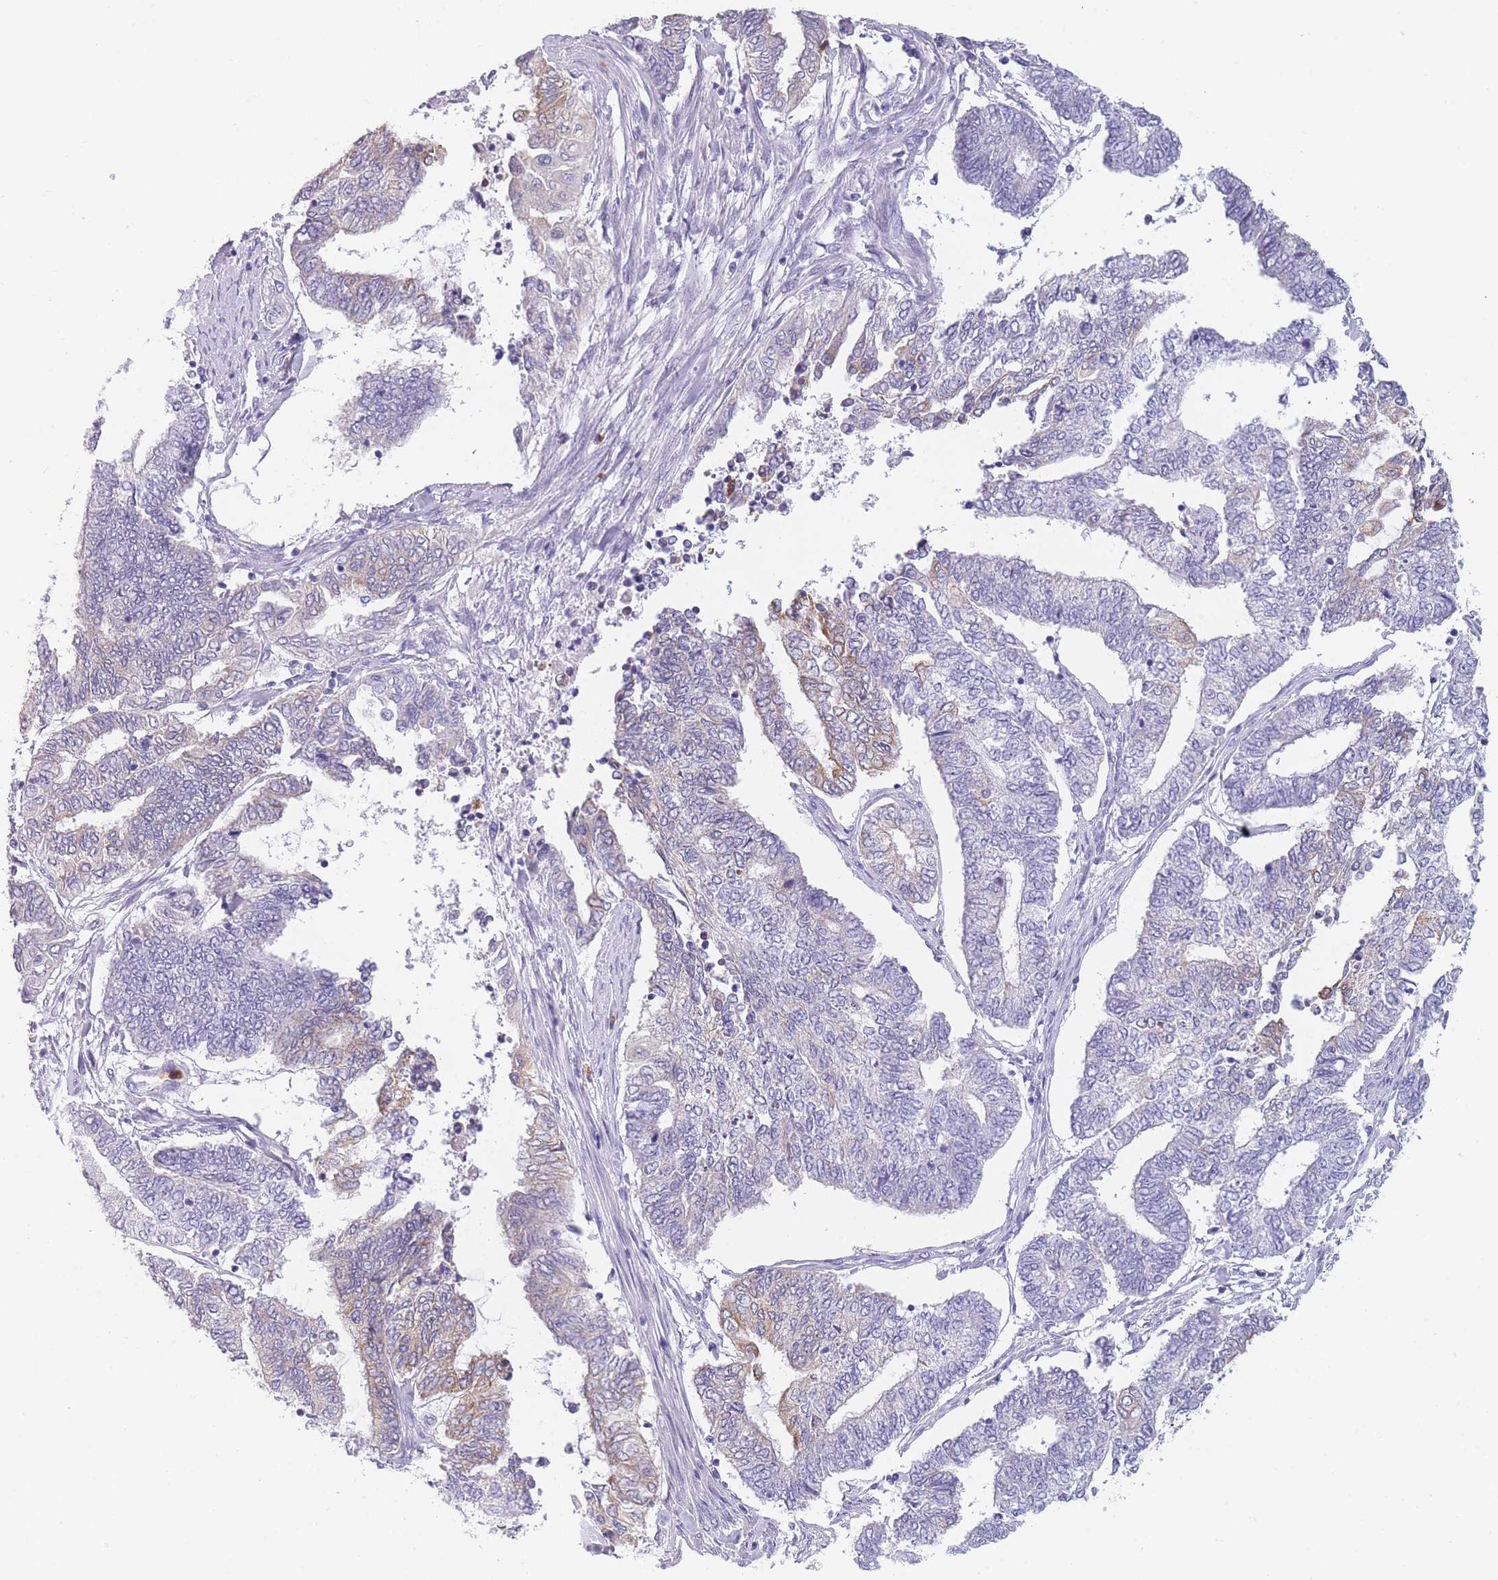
{"staining": {"intensity": "weak", "quantity": "<25%", "location": "cytoplasmic/membranous"}, "tissue": "endometrial cancer", "cell_type": "Tumor cells", "image_type": "cancer", "snomed": [{"axis": "morphology", "description": "Adenocarcinoma, NOS"}, {"axis": "topography", "description": "Uterus"}, {"axis": "topography", "description": "Endometrium"}], "caption": "IHC image of human endometrial cancer stained for a protein (brown), which exhibits no positivity in tumor cells.", "gene": "ZNF627", "patient": {"sex": "female", "age": 70}}